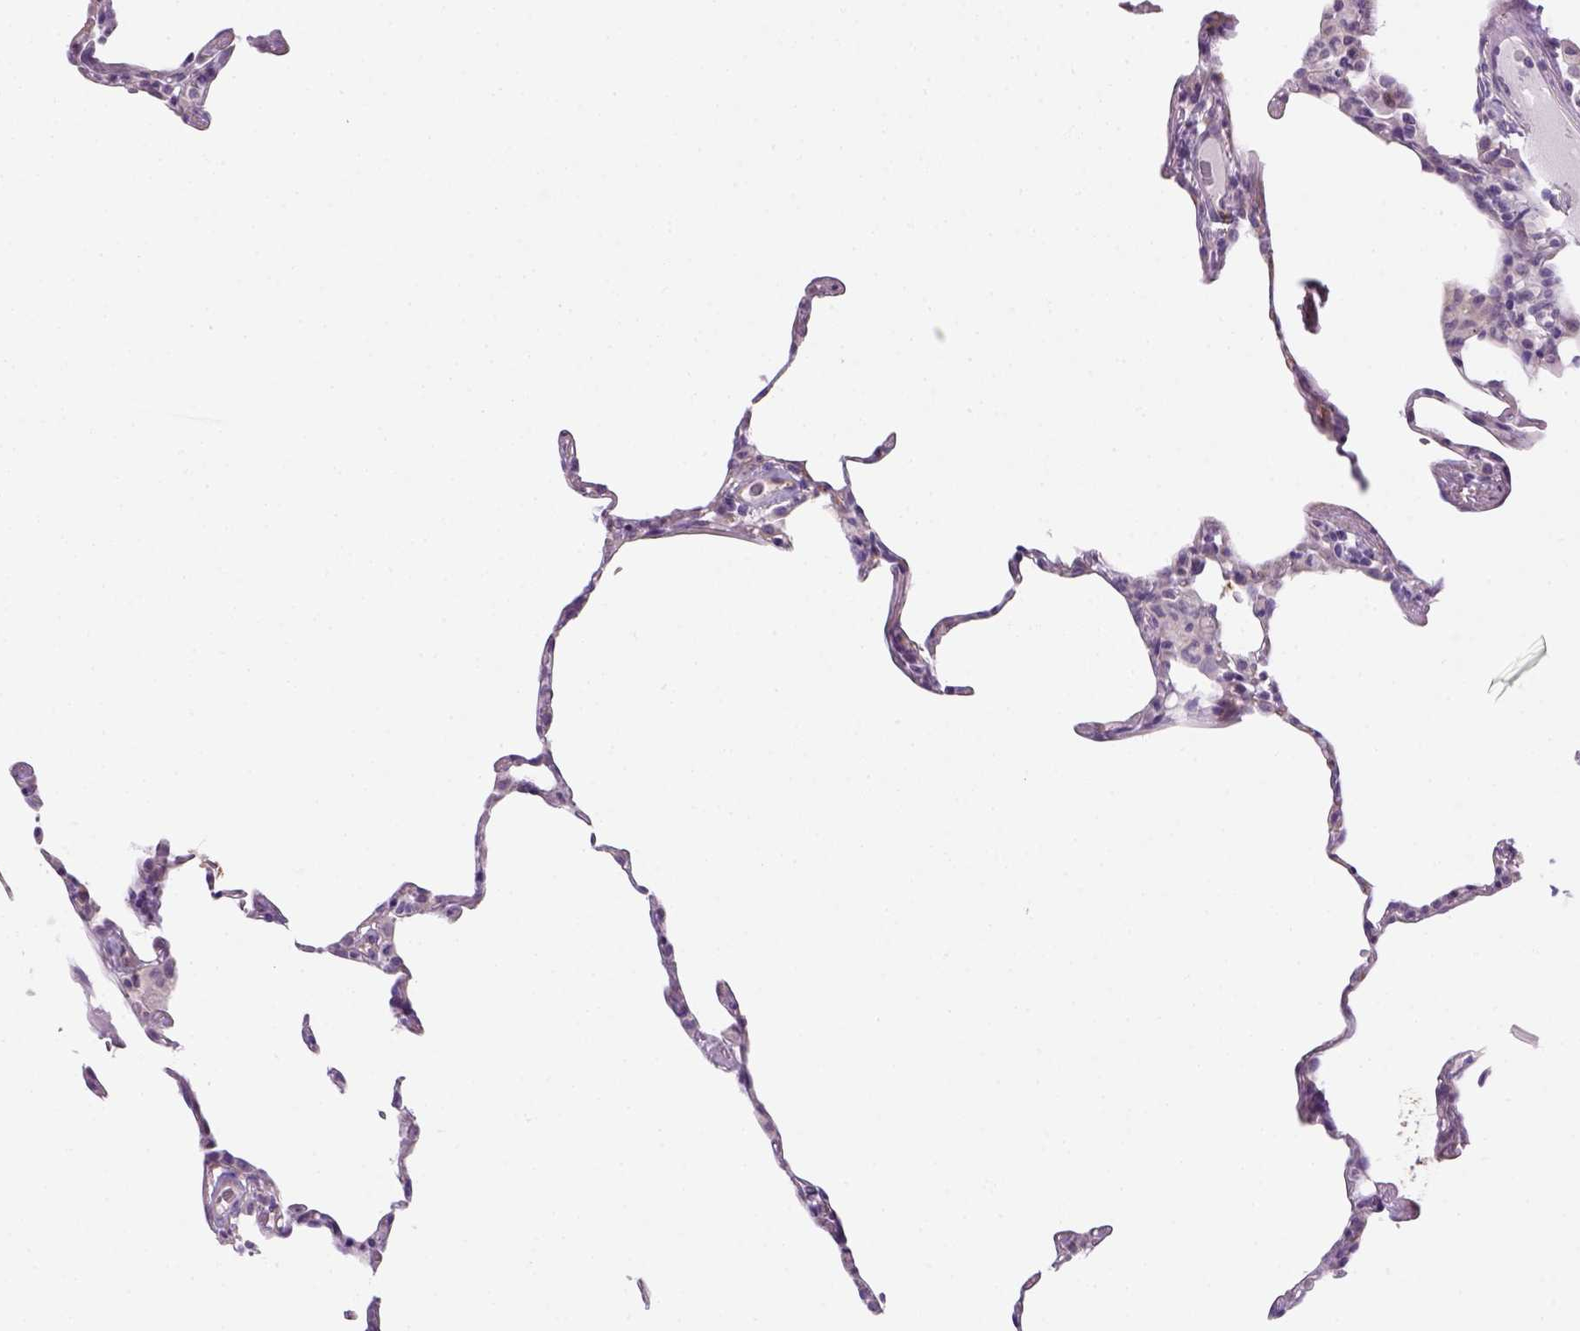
{"staining": {"intensity": "negative", "quantity": "none", "location": "none"}, "tissue": "lung", "cell_type": "Alveolar cells", "image_type": "normal", "snomed": [{"axis": "morphology", "description": "Normal tissue, NOS"}, {"axis": "topography", "description": "Lung"}], "caption": "High magnification brightfield microscopy of normal lung stained with DAB (3,3'-diaminobenzidine) (brown) and counterstained with hematoxylin (blue): alveolar cells show no significant staining. (Brightfield microscopy of DAB (3,3'-diaminobenzidine) immunohistochemistry at high magnification).", "gene": "CACNB1", "patient": {"sex": "female", "age": 57}}